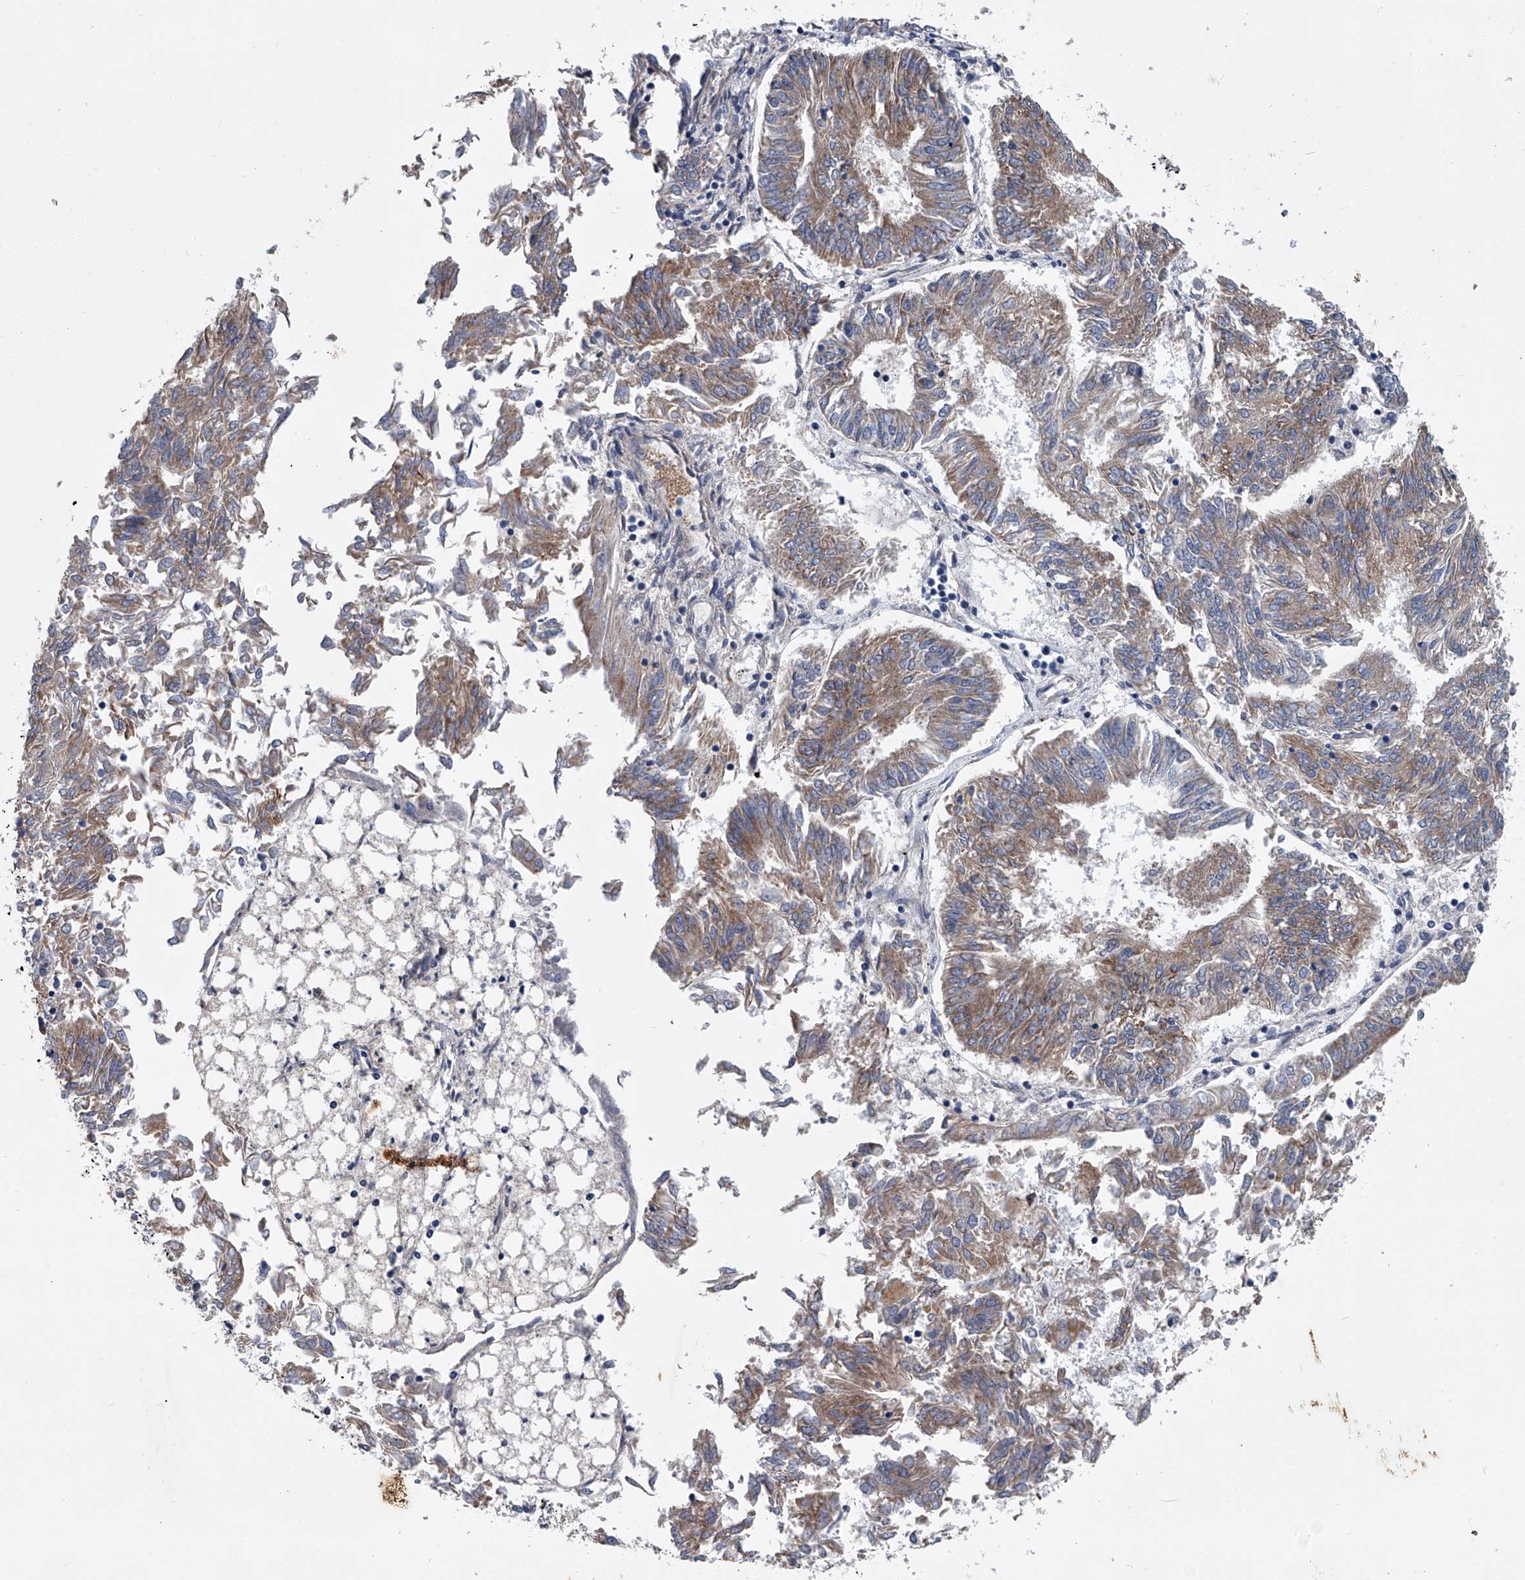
{"staining": {"intensity": "weak", "quantity": ">75%", "location": "cytoplasmic/membranous"}, "tissue": "endometrial cancer", "cell_type": "Tumor cells", "image_type": "cancer", "snomed": [{"axis": "morphology", "description": "Adenocarcinoma, NOS"}, {"axis": "topography", "description": "Endometrium"}], "caption": "Adenocarcinoma (endometrial) tissue reveals weak cytoplasmic/membranous staining in about >75% of tumor cells", "gene": "ABCG1", "patient": {"sex": "female", "age": 58}}